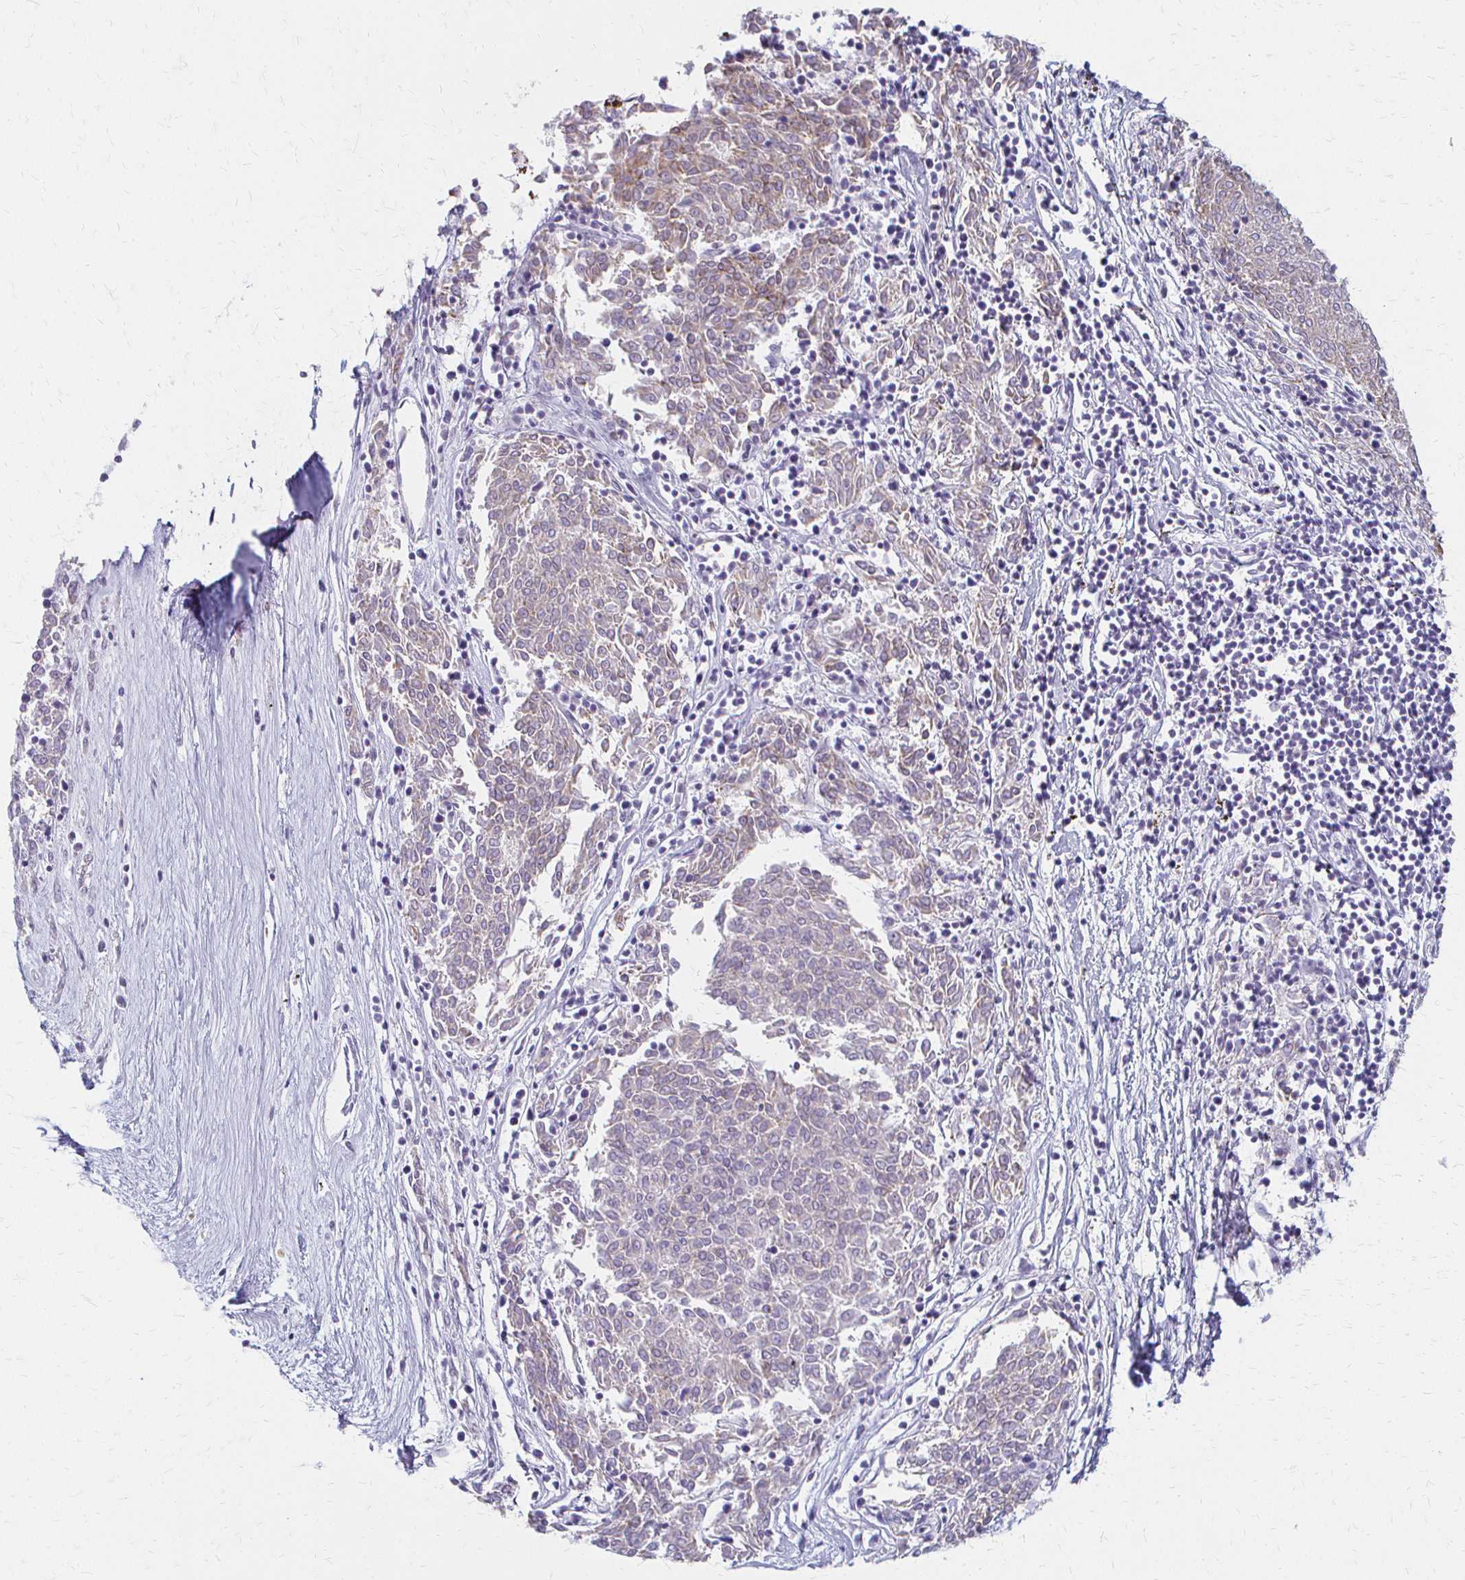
{"staining": {"intensity": "weak", "quantity": "<25%", "location": "cytoplasmic/membranous"}, "tissue": "melanoma", "cell_type": "Tumor cells", "image_type": "cancer", "snomed": [{"axis": "morphology", "description": "Malignant melanoma, NOS"}, {"axis": "topography", "description": "Skin"}], "caption": "This is a histopathology image of immunohistochemistry staining of malignant melanoma, which shows no expression in tumor cells.", "gene": "ACP5", "patient": {"sex": "female", "age": 72}}